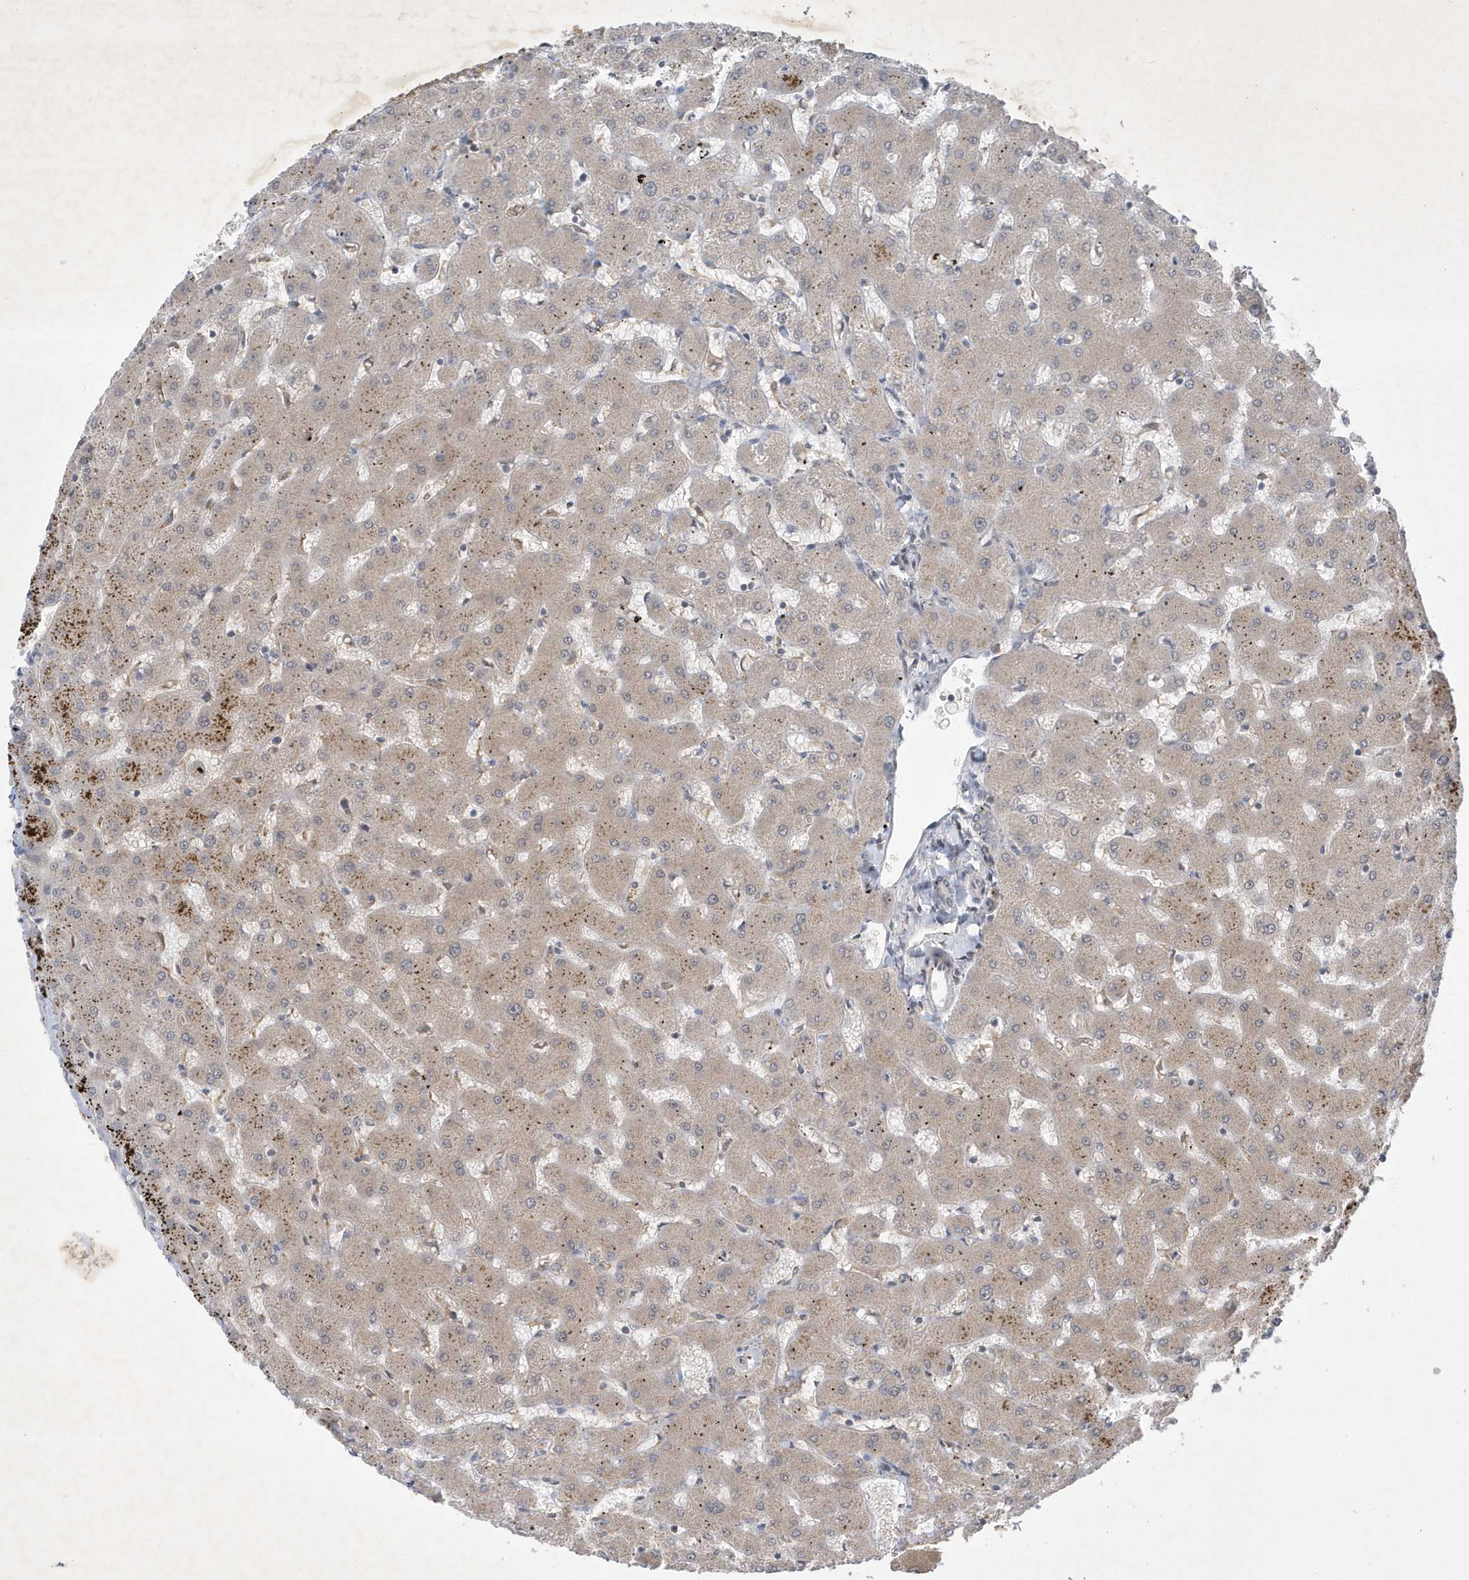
{"staining": {"intensity": "negative", "quantity": "none", "location": "none"}, "tissue": "liver", "cell_type": "Cholangiocytes", "image_type": "normal", "snomed": [{"axis": "morphology", "description": "Normal tissue, NOS"}, {"axis": "topography", "description": "Liver"}], "caption": "Normal liver was stained to show a protein in brown. There is no significant staining in cholangiocytes. (Brightfield microscopy of DAB immunohistochemistry at high magnification).", "gene": "STX10", "patient": {"sex": "female", "age": 63}}